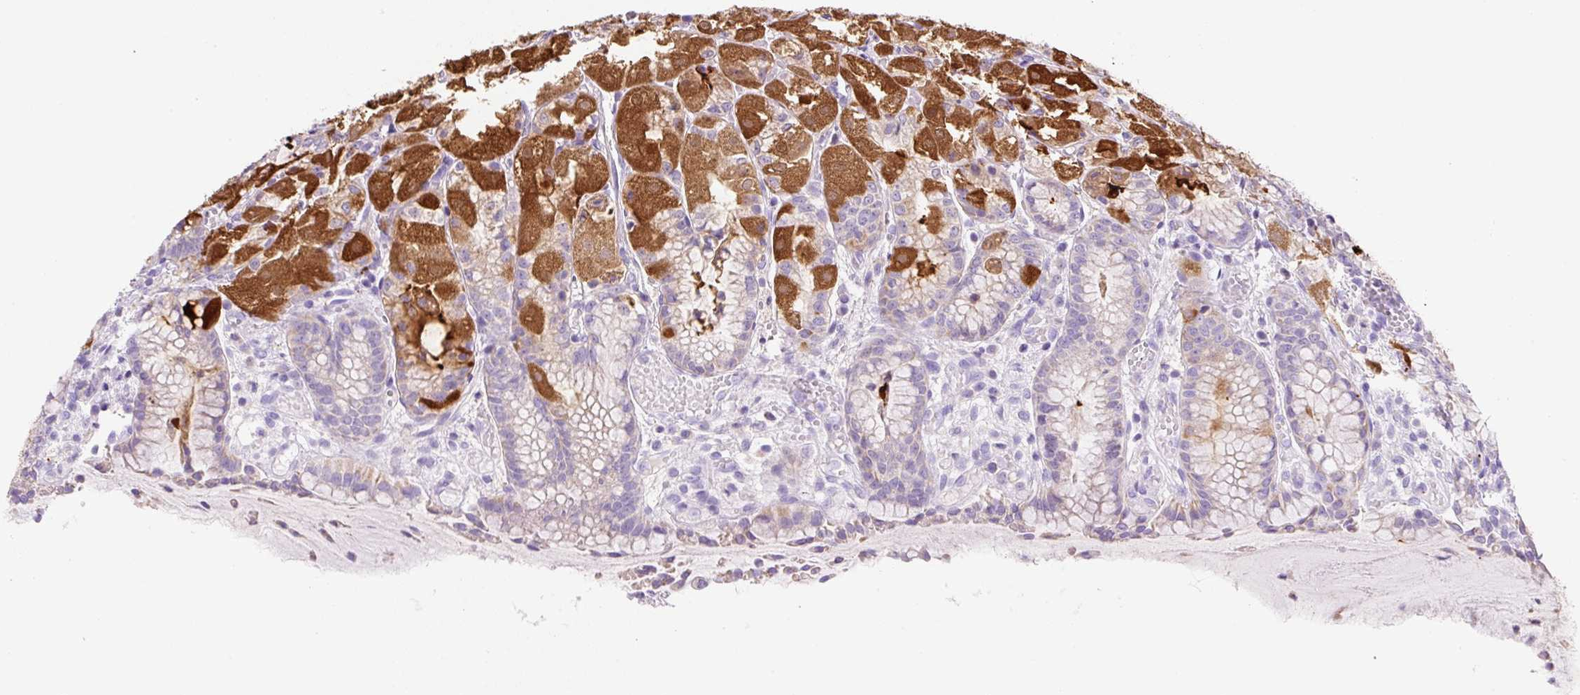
{"staining": {"intensity": "strong", "quantity": "<25%", "location": "cytoplasmic/membranous"}, "tissue": "stomach", "cell_type": "Glandular cells", "image_type": "normal", "snomed": [{"axis": "morphology", "description": "Normal tissue, NOS"}, {"axis": "topography", "description": "Stomach, upper"}], "caption": "Immunohistochemical staining of normal stomach demonstrates <25% levels of strong cytoplasmic/membranous protein positivity in approximately <25% of glandular cells.", "gene": "NDST3", "patient": {"sex": "male", "age": 72}}